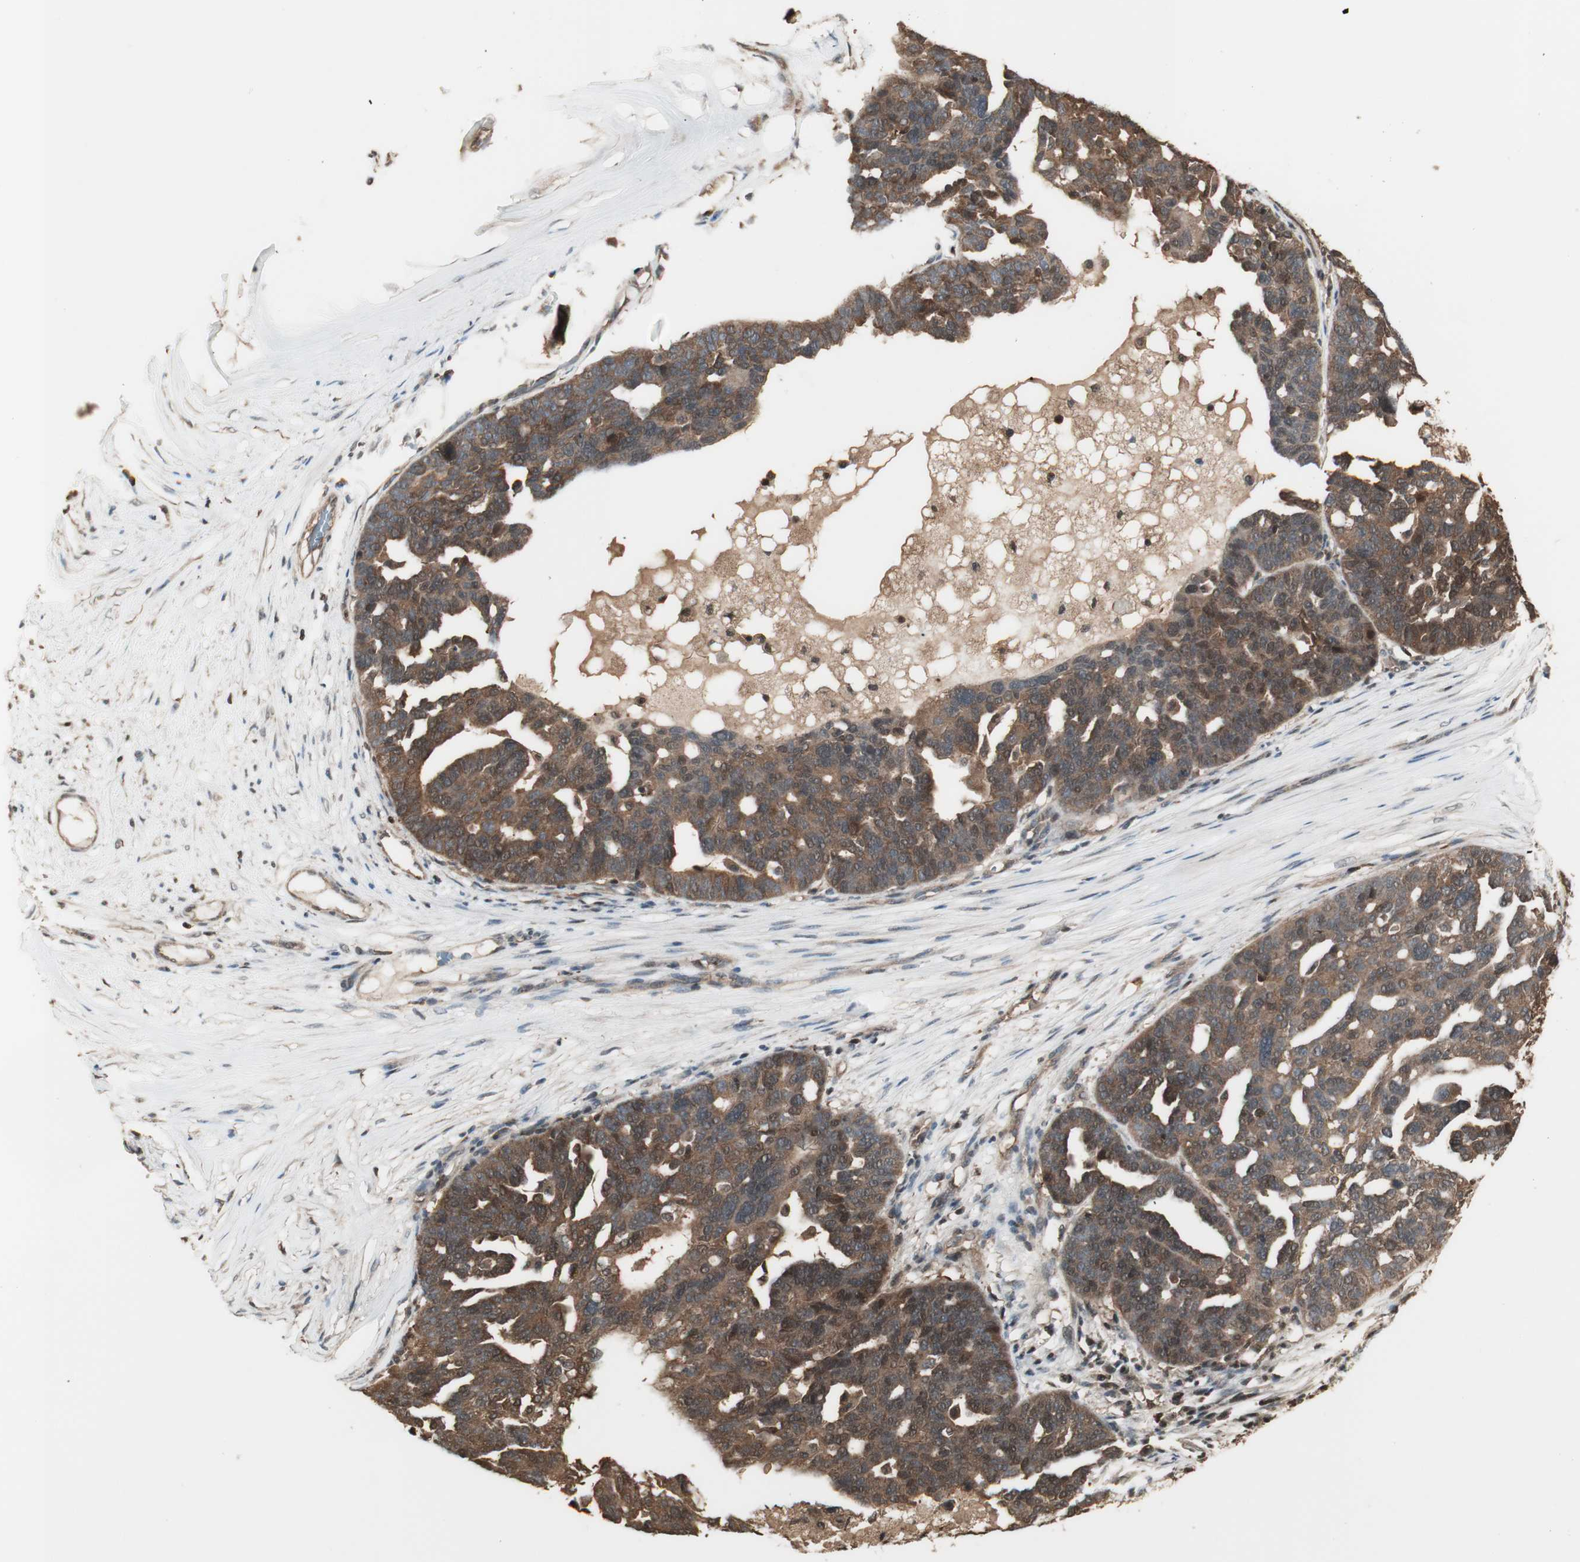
{"staining": {"intensity": "moderate", "quantity": ">75%", "location": "cytoplasmic/membranous"}, "tissue": "ovarian cancer", "cell_type": "Tumor cells", "image_type": "cancer", "snomed": [{"axis": "morphology", "description": "Cystadenocarcinoma, serous, NOS"}, {"axis": "topography", "description": "Ovary"}], "caption": "Ovarian cancer stained with IHC exhibits moderate cytoplasmic/membranous staining in about >75% of tumor cells. Using DAB (3,3'-diaminobenzidine) (brown) and hematoxylin (blue) stains, captured at high magnification using brightfield microscopy.", "gene": "YWHAB", "patient": {"sex": "female", "age": 59}}